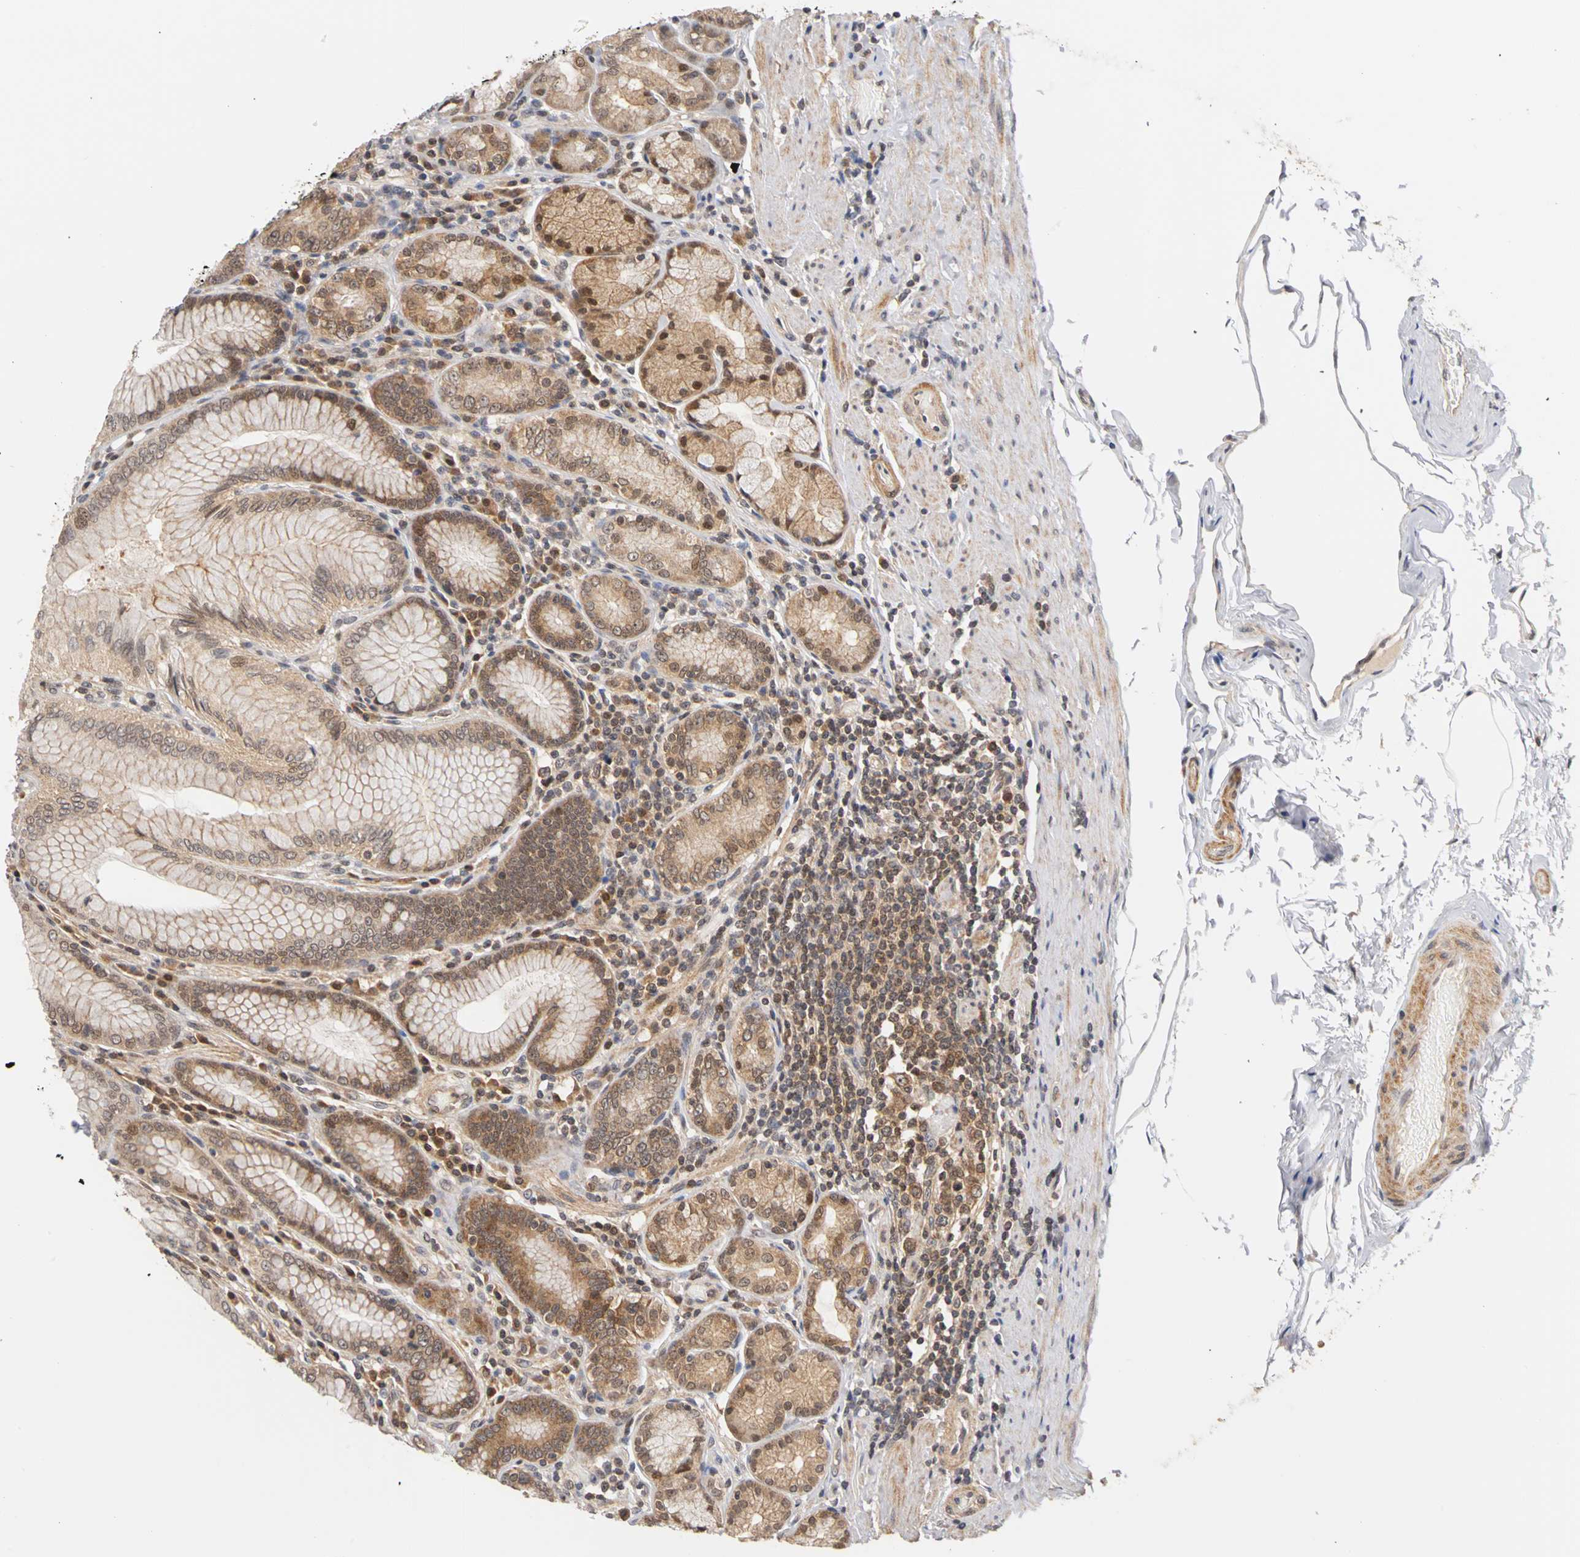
{"staining": {"intensity": "moderate", "quantity": "25%-75%", "location": "cytoplasmic/membranous,nuclear"}, "tissue": "stomach", "cell_type": "Glandular cells", "image_type": "normal", "snomed": [{"axis": "morphology", "description": "Normal tissue, NOS"}, {"axis": "topography", "description": "Stomach, lower"}], "caption": "Immunohistochemistry (IHC) micrograph of unremarkable stomach stained for a protein (brown), which shows medium levels of moderate cytoplasmic/membranous,nuclear positivity in approximately 25%-75% of glandular cells.", "gene": "UBE2M", "patient": {"sex": "female", "age": 76}}